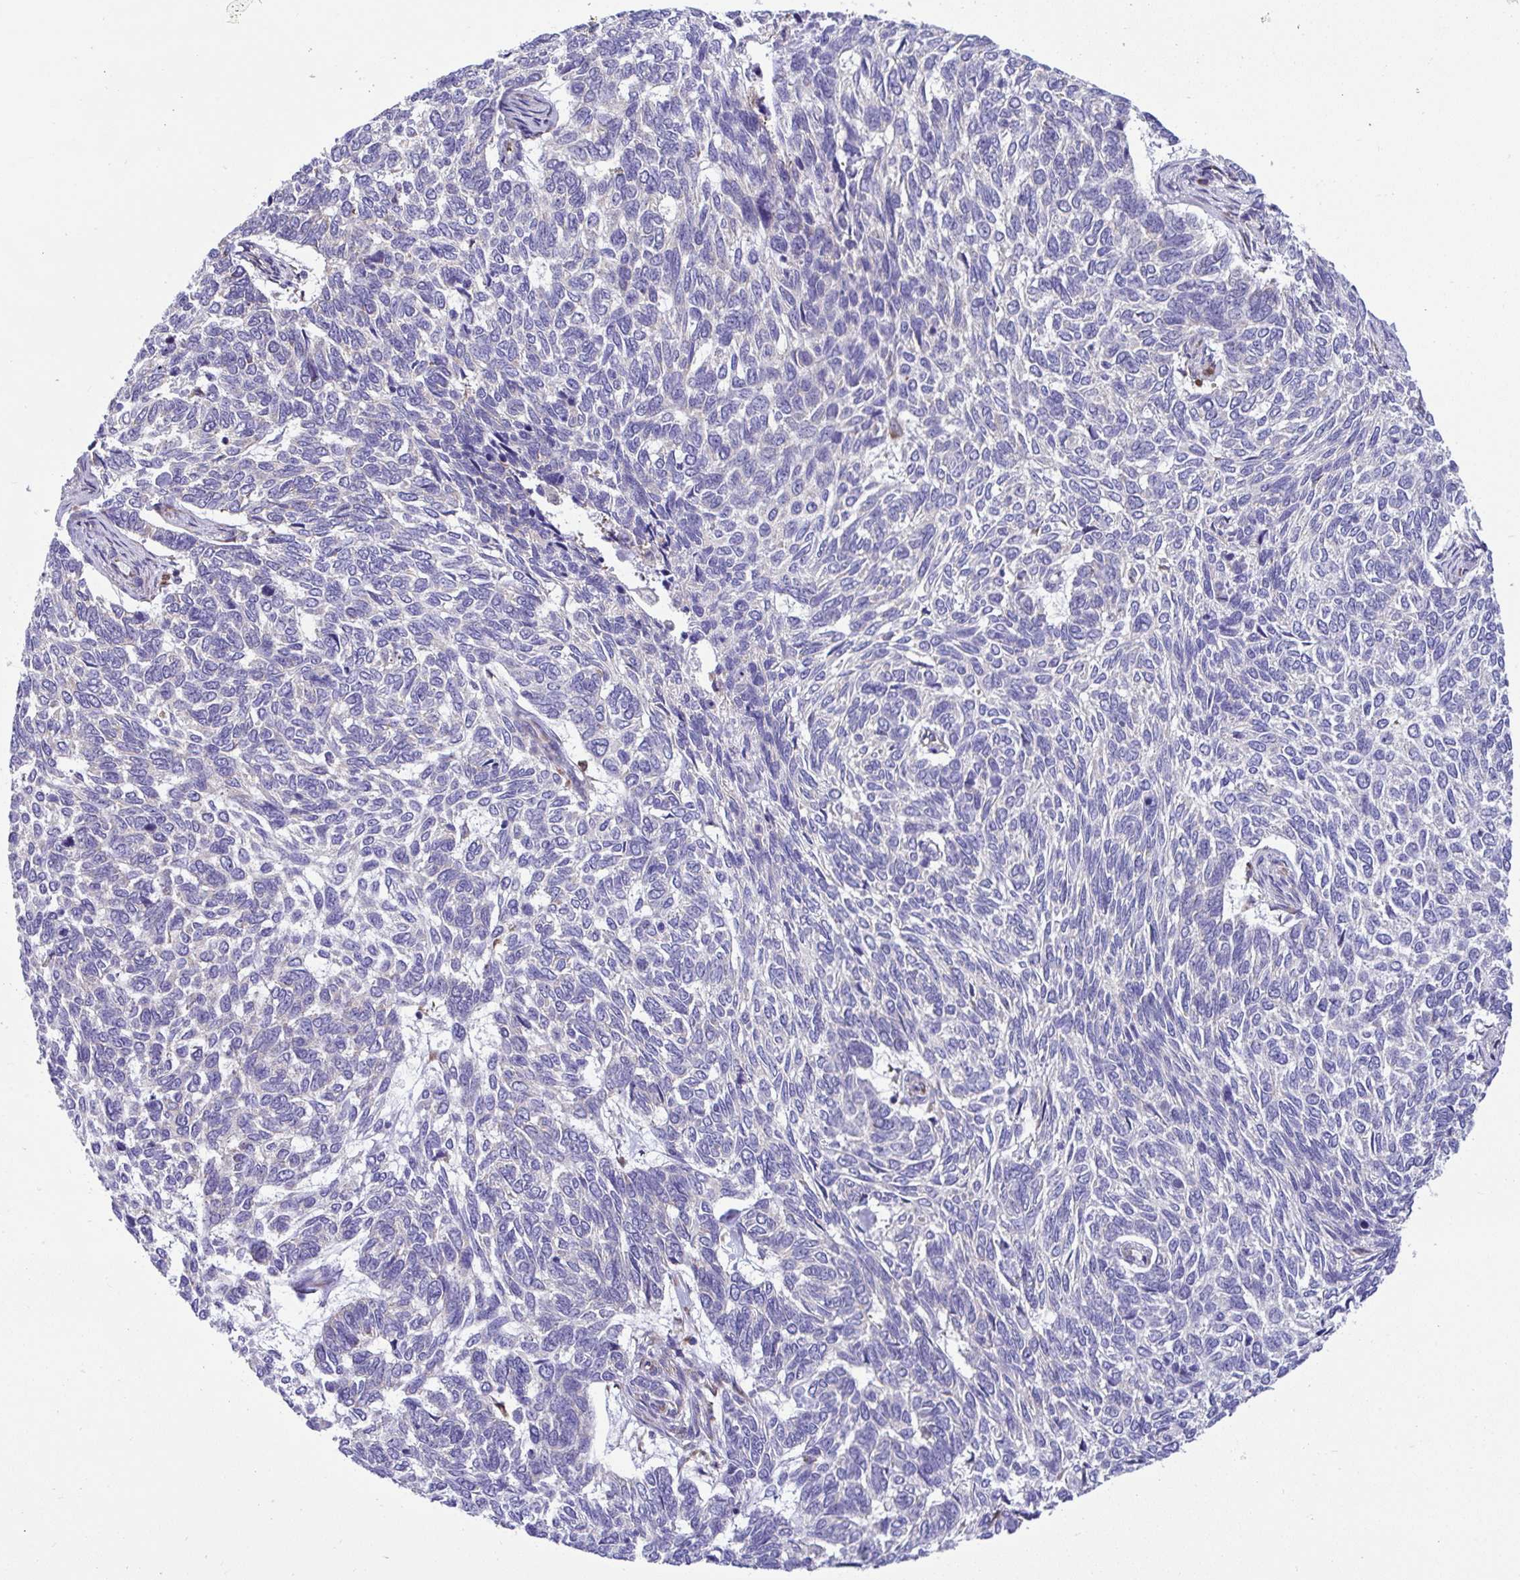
{"staining": {"intensity": "negative", "quantity": "none", "location": "none"}, "tissue": "skin cancer", "cell_type": "Tumor cells", "image_type": "cancer", "snomed": [{"axis": "morphology", "description": "Basal cell carcinoma"}, {"axis": "topography", "description": "Skin"}], "caption": "Immunohistochemistry (IHC) of basal cell carcinoma (skin) displays no staining in tumor cells.", "gene": "RPL7", "patient": {"sex": "female", "age": 65}}